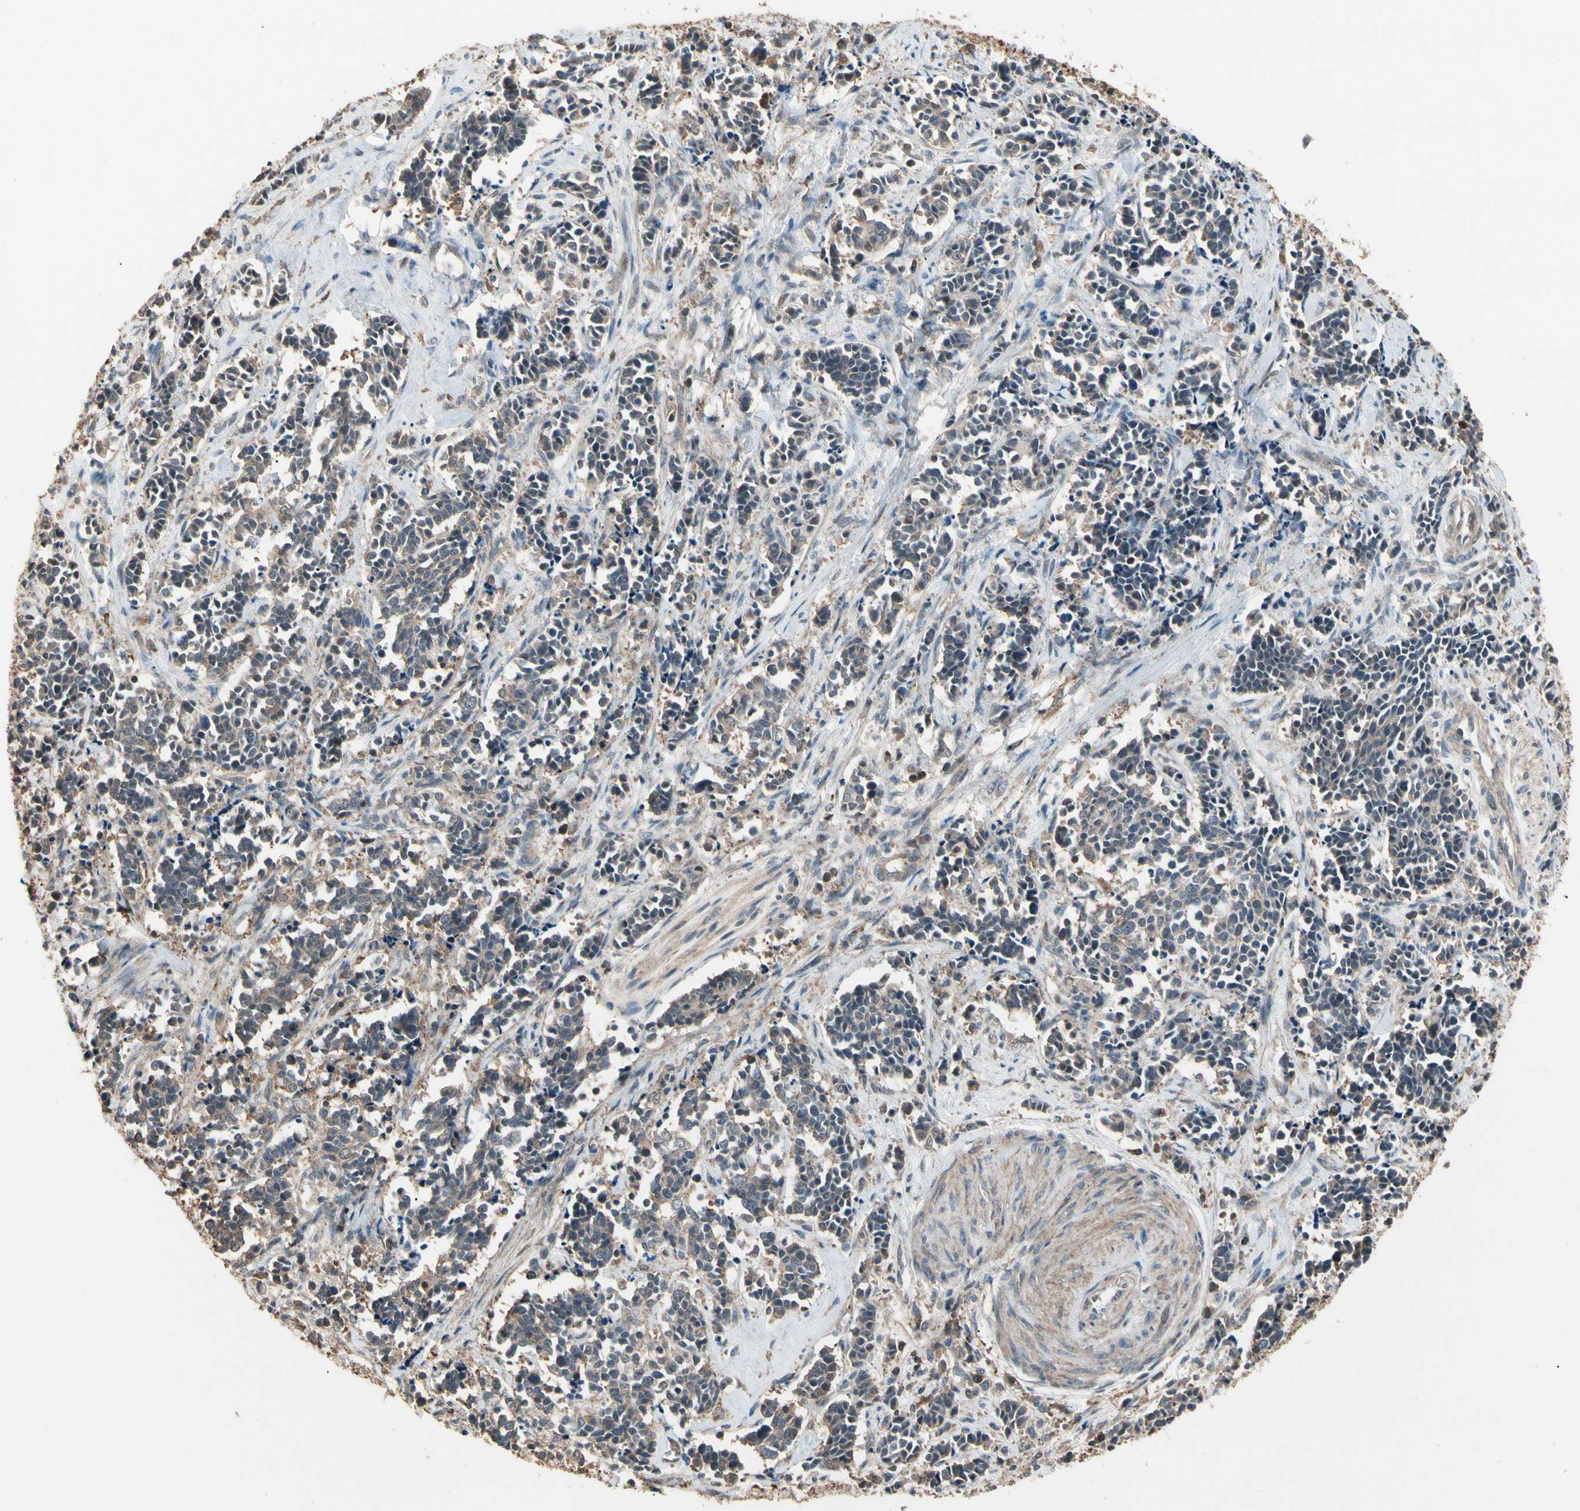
{"staining": {"intensity": "weak", "quantity": "25%-75%", "location": "cytoplasmic/membranous"}, "tissue": "cervical cancer", "cell_type": "Tumor cells", "image_type": "cancer", "snomed": [{"axis": "morphology", "description": "Squamous cell carcinoma, NOS"}, {"axis": "topography", "description": "Cervix"}], "caption": "Squamous cell carcinoma (cervical) stained with a protein marker exhibits weak staining in tumor cells.", "gene": "MAPK13", "patient": {"sex": "female", "age": 35}}